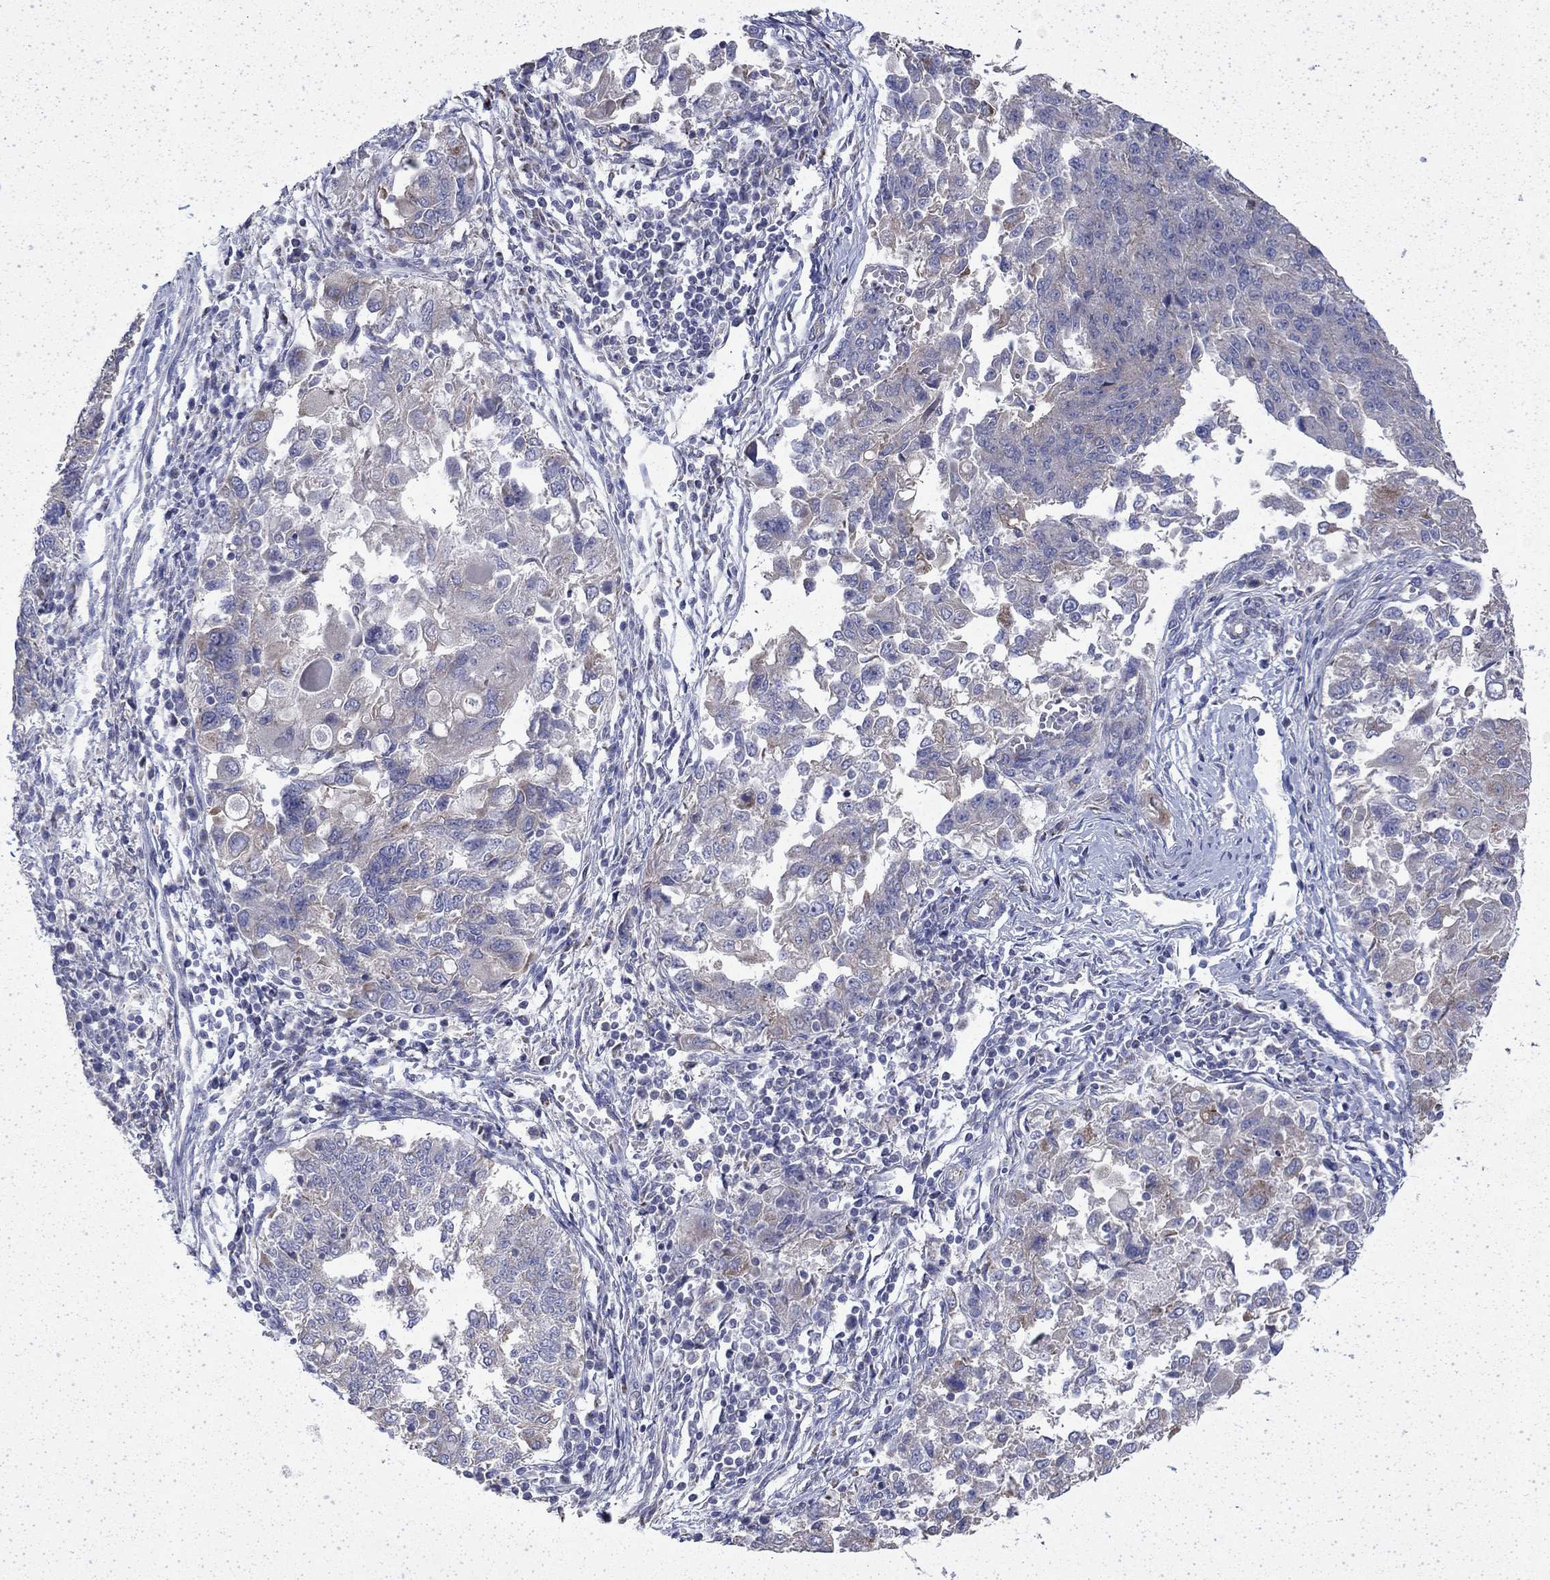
{"staining": {"intensity": "weak", "quantity": "<25%", "location": "cytoplasmic/membranous"}, "tissue": "endometrial cancer", "cell_type": "Tumor cells", "image_type": "cancer", "snomed": [{"axis": "morphology", "description": "Adenocarcinoma, NOS"}, {"axis": "topography", "description": "Endometrium"}], "caption": "Endometrial cancer was stained to show a protein in brown. There is no significant positivity in tumor cells.", "gene": "DTNA", "patient": {"sex": "female", "age": 43}}